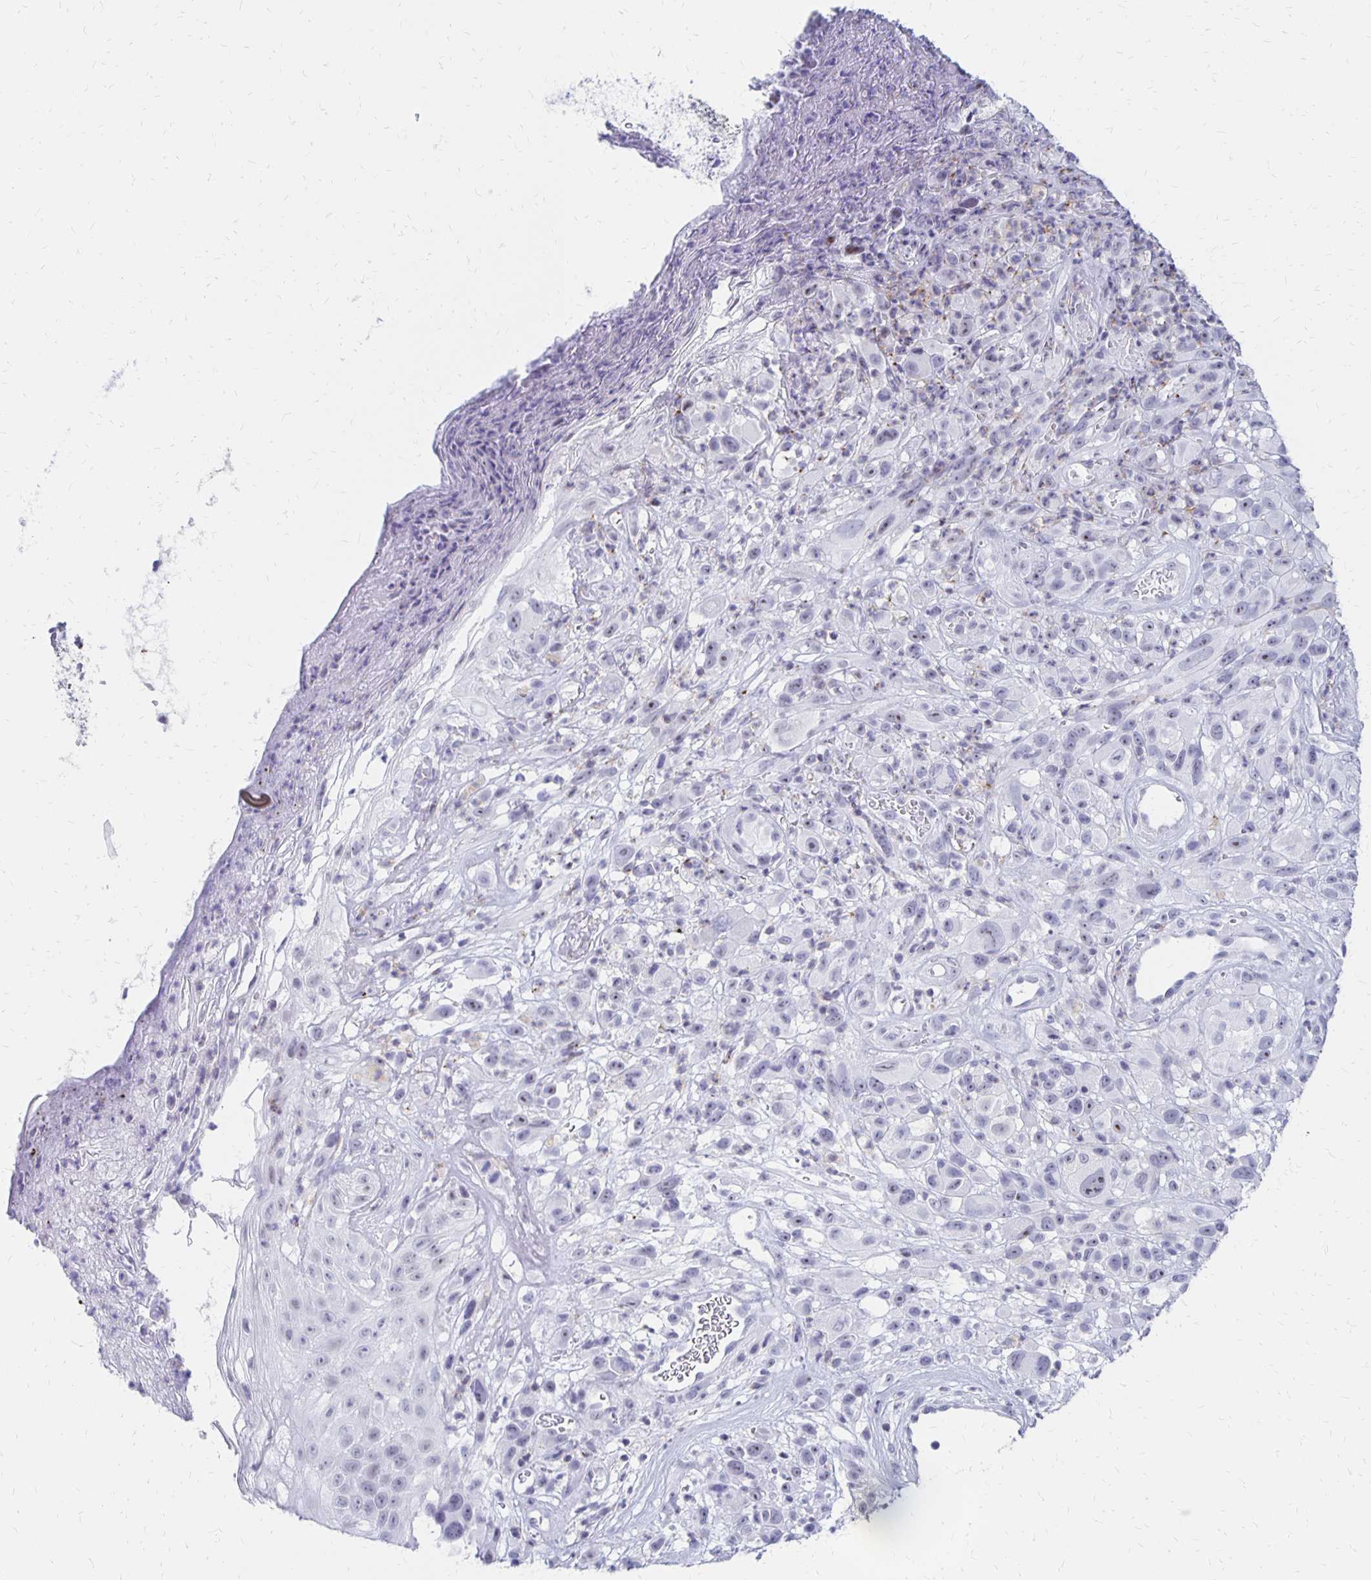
{"staining": {"intensity": "negative", "quantity": "none", "location": "none"}, "tissue": "melanoma", "cell_type": "Tumor cells", "image_type": "cancer", "snomed": [{"axis": "morphology", "description": "Malignant melanoma, NOS"}, {"axis": "topography", "description": "Skin"}], "caption": "There is no significant positivity in tumor cells of melanoma.", "gene": "SYT2", "patient": {"sex": "male", "age": 68}}